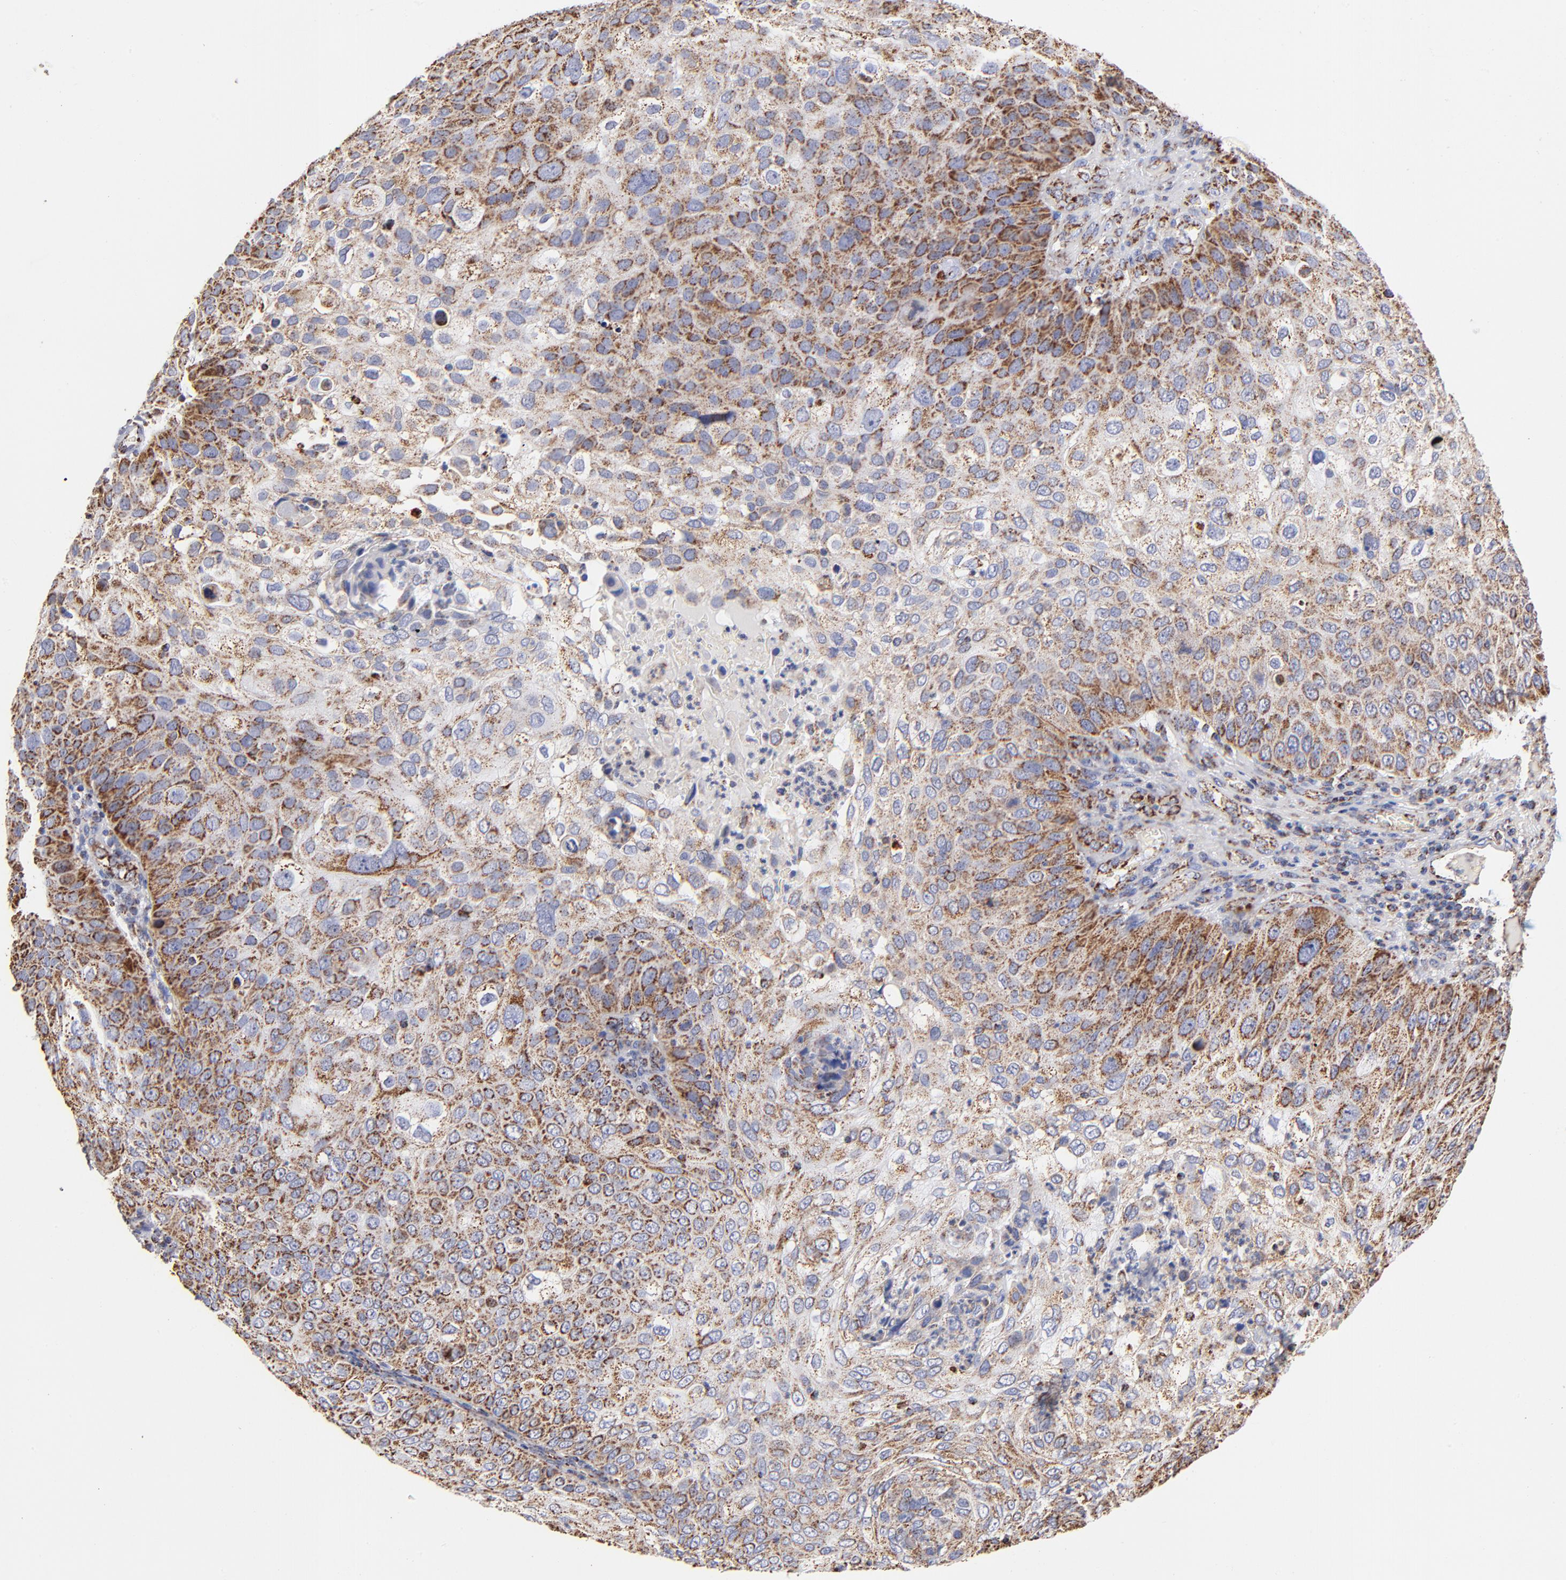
{"staining": {"intensity": "strong", "quantity": ">75%", "location": "cytoplasmic/membranous"}, "tissue": "skin cancer", "cell_type": "Tumor cells", "image_type": "cancer", "snomed": [{"axis": "morphology", "description": "Squamous cell carcinoma, NOS"}, {"axis": "topography", "description": "Skin"}], "caption": "About >75% of tumor cells in skin cancer (squamous cell carcinoma) reveal strong cytoplasmic/membranous protein positivity as visualized by brown immunohistochemical staining.", "gene": "PHB1", "patient": {"sex": "male", "age": 87}}